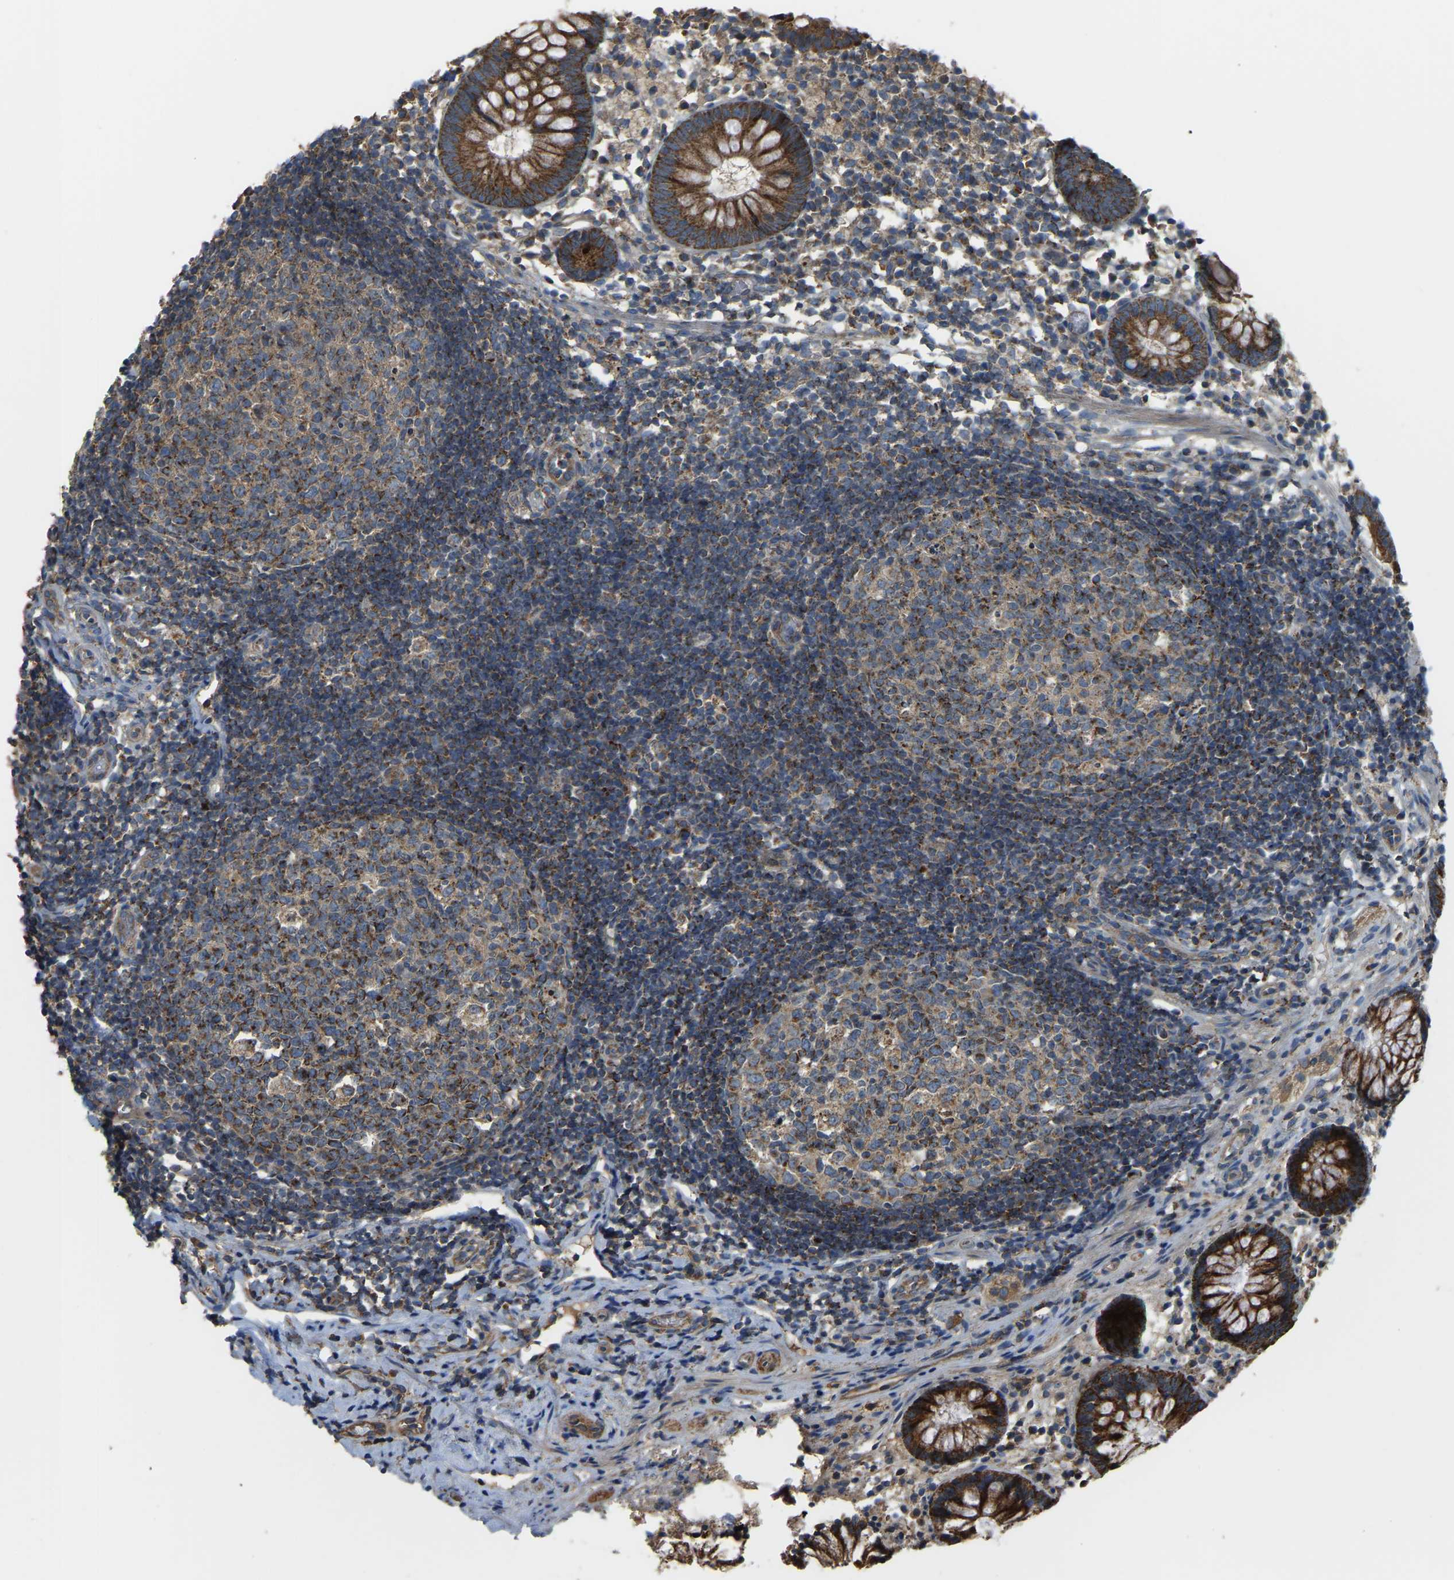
{"staining": {"intensity": "strong", "quantity": ">75%", "location": "cytoplasmic/membranous"}, "tissue": "appendix", "cell_type": "Glandular cells", "image_type": "normal", "snomed": [{"axis": "morphology", "description": "Normal tissue, NOS"}, {"axis": "topography", "description": "Appendix"}], "caption": "IHC of benign appendix reveals high levels of strong cytoplasmic/membranous positivity in approximately >75% of glandular cells.", "gene": "PSMD7", "patient": {"sex": "female", "age": 20}}